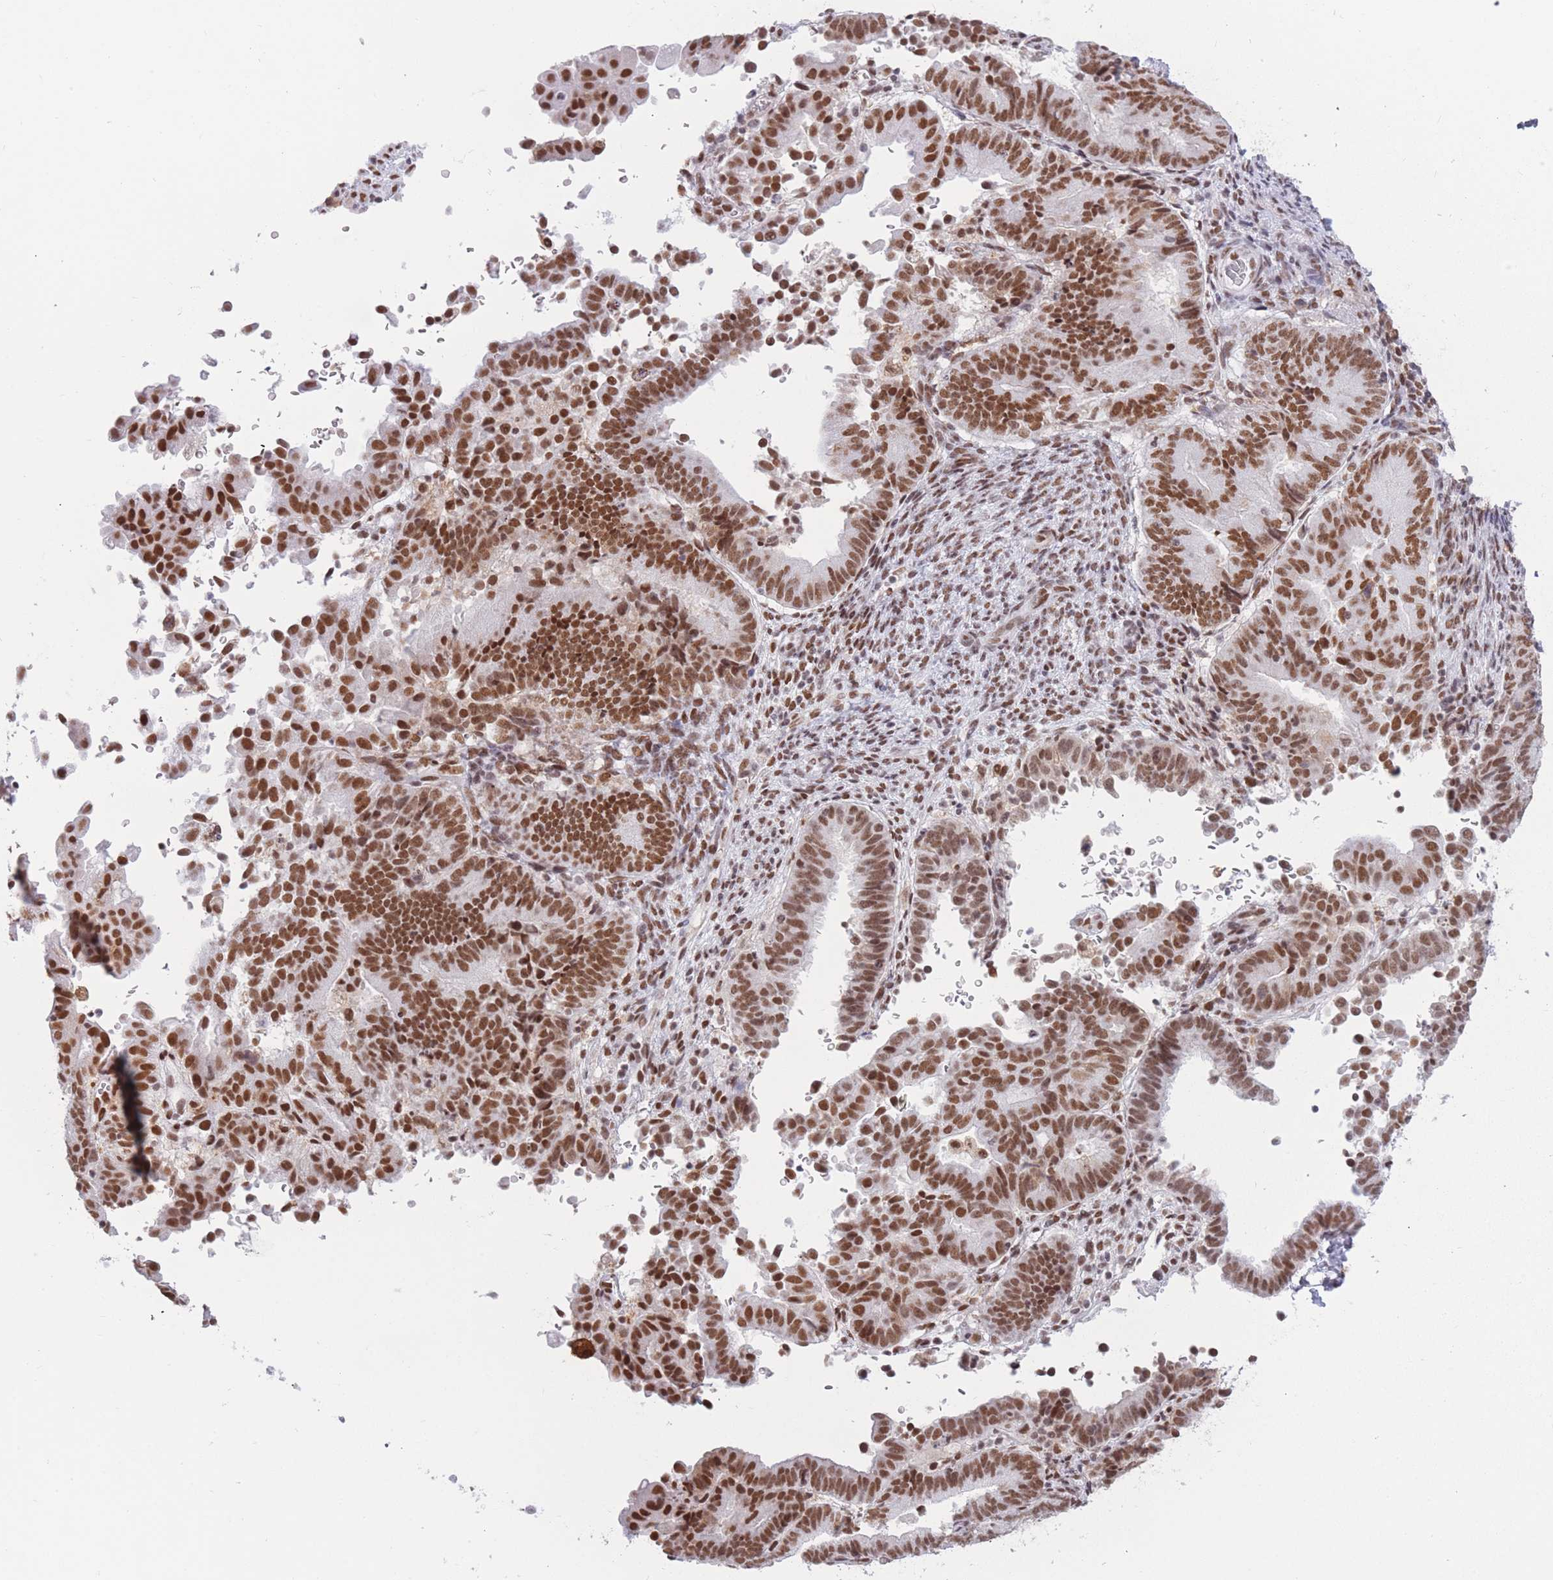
{"staining": {"intensity": "strong", "quantity": ">75%", "location": "nuclear"}, "tissue": "endometrial cancer", "cell_type": "Tumor cells", "image_type": "cancer", "snomed": [{"axis": "morphology", "description": "Adenocarcinoma, NOS"}, {"axis": "topography", "description": "Endometrium"}], "caption": "Immunohistochemical staining of endometrial cancer reveals high levels of strong nuclear expression in about >75% of tumor cells.", "gene": "HNRNPUL1", "patient": {"sex": "female", "age": 70}}